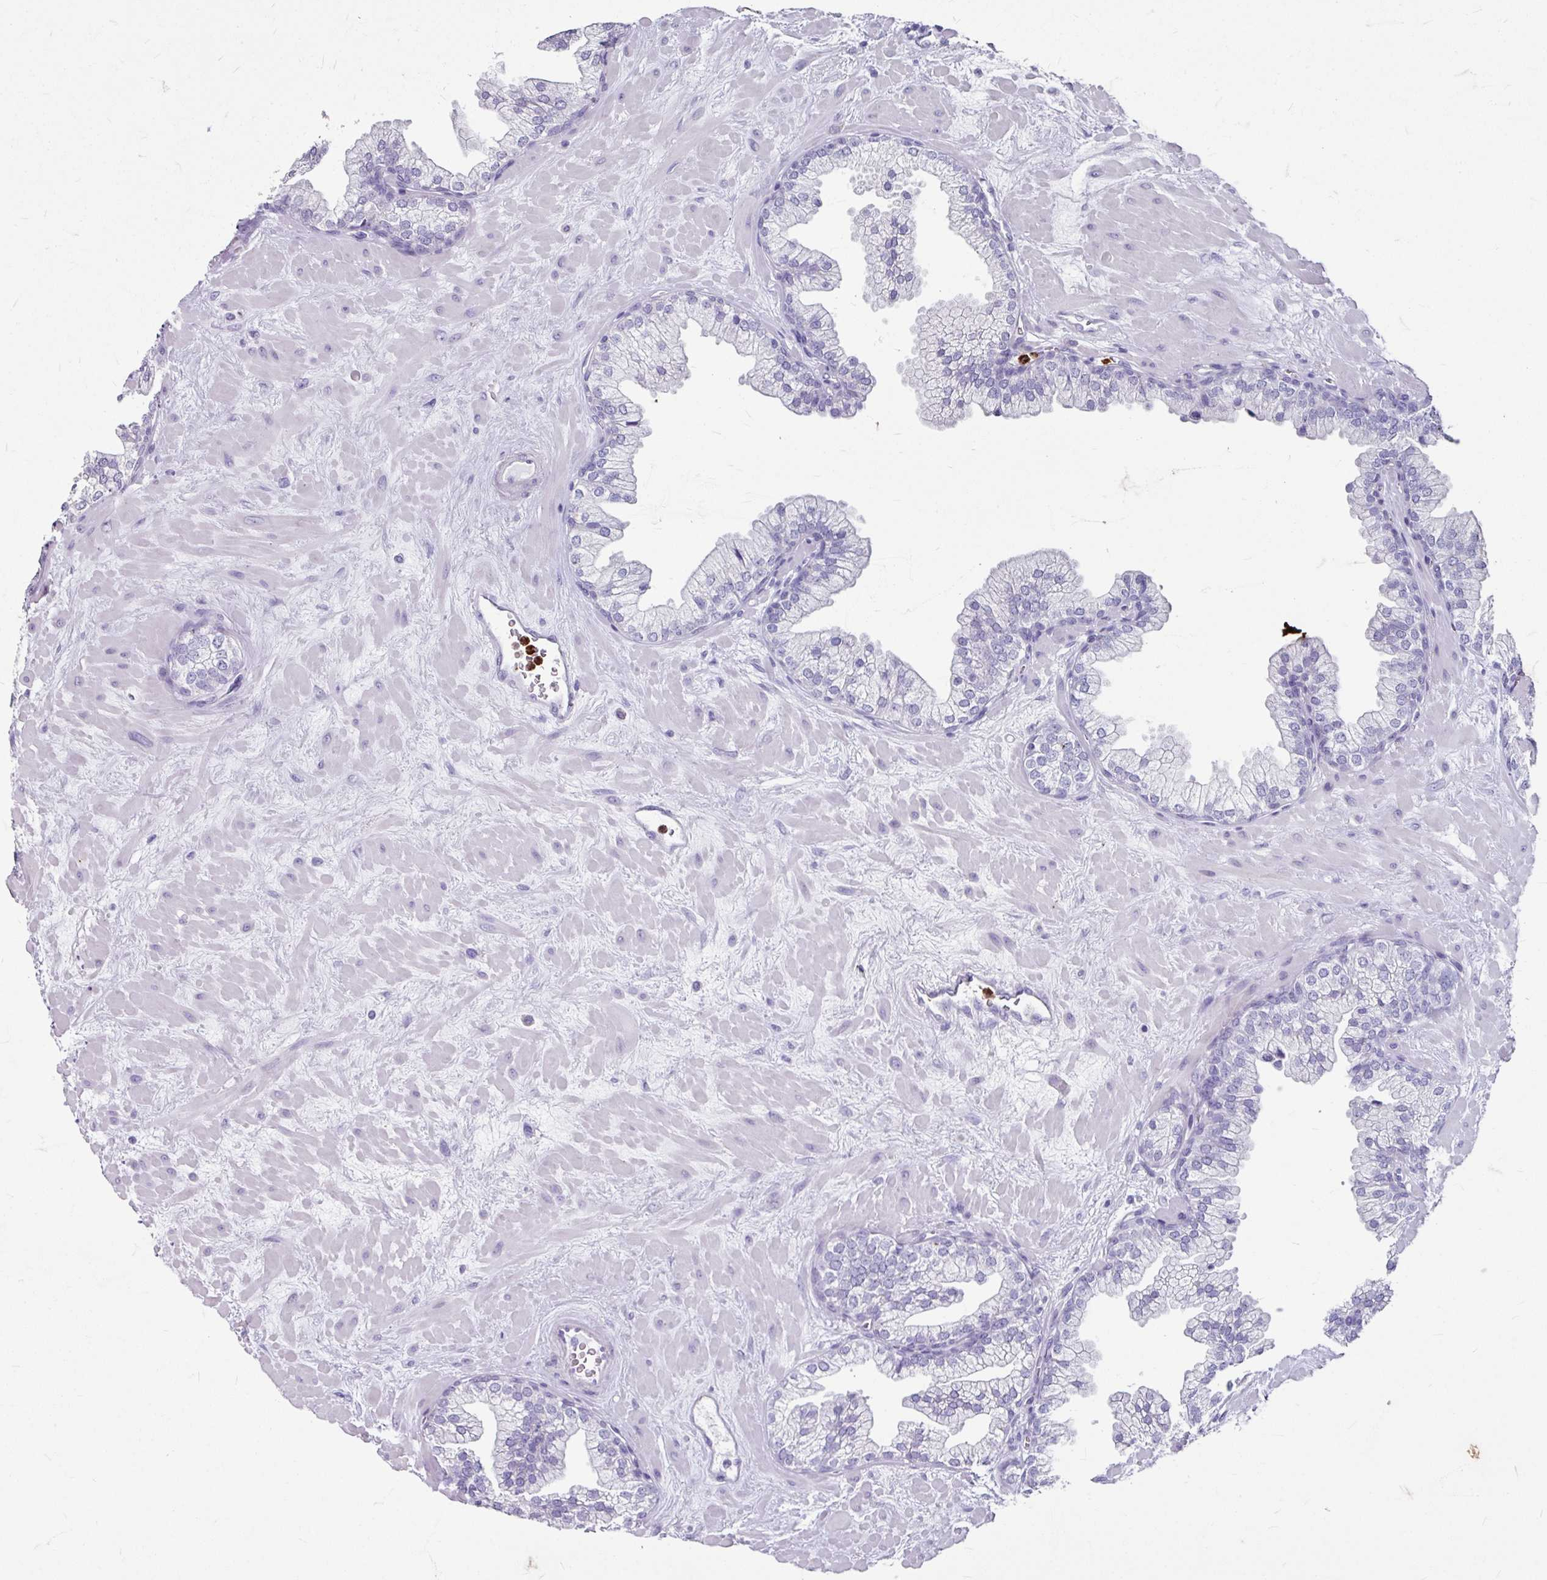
{"staining": {"intensity": "negative", "quantity": "none", "location": "none"}, "tissue": "prostate", "cell_type": "Glandular cells", "image_type": "normal", "snomed": [{"axis": "morphology", "description": "Normal tissue, NOS"}, {"axis": "topography", "description": "Prostate"}, {"axis": "topography", "description": "Peripheral nerve tissue"}], "caption": "This image is of unremarkable prostate stained with IHC to label a protein in brown with the nuclei are counter-stained blue. There is no staining in glandular cells. The staining was performed using DAB (3,3'-diaminobenzidine) to visualize the protein expression in brown, while the nuclei were stained in blue with hematoxylin (Magnification: 20x).", "gene": "ANKRD1", "patient": {"sex": "male", "age": 61}}